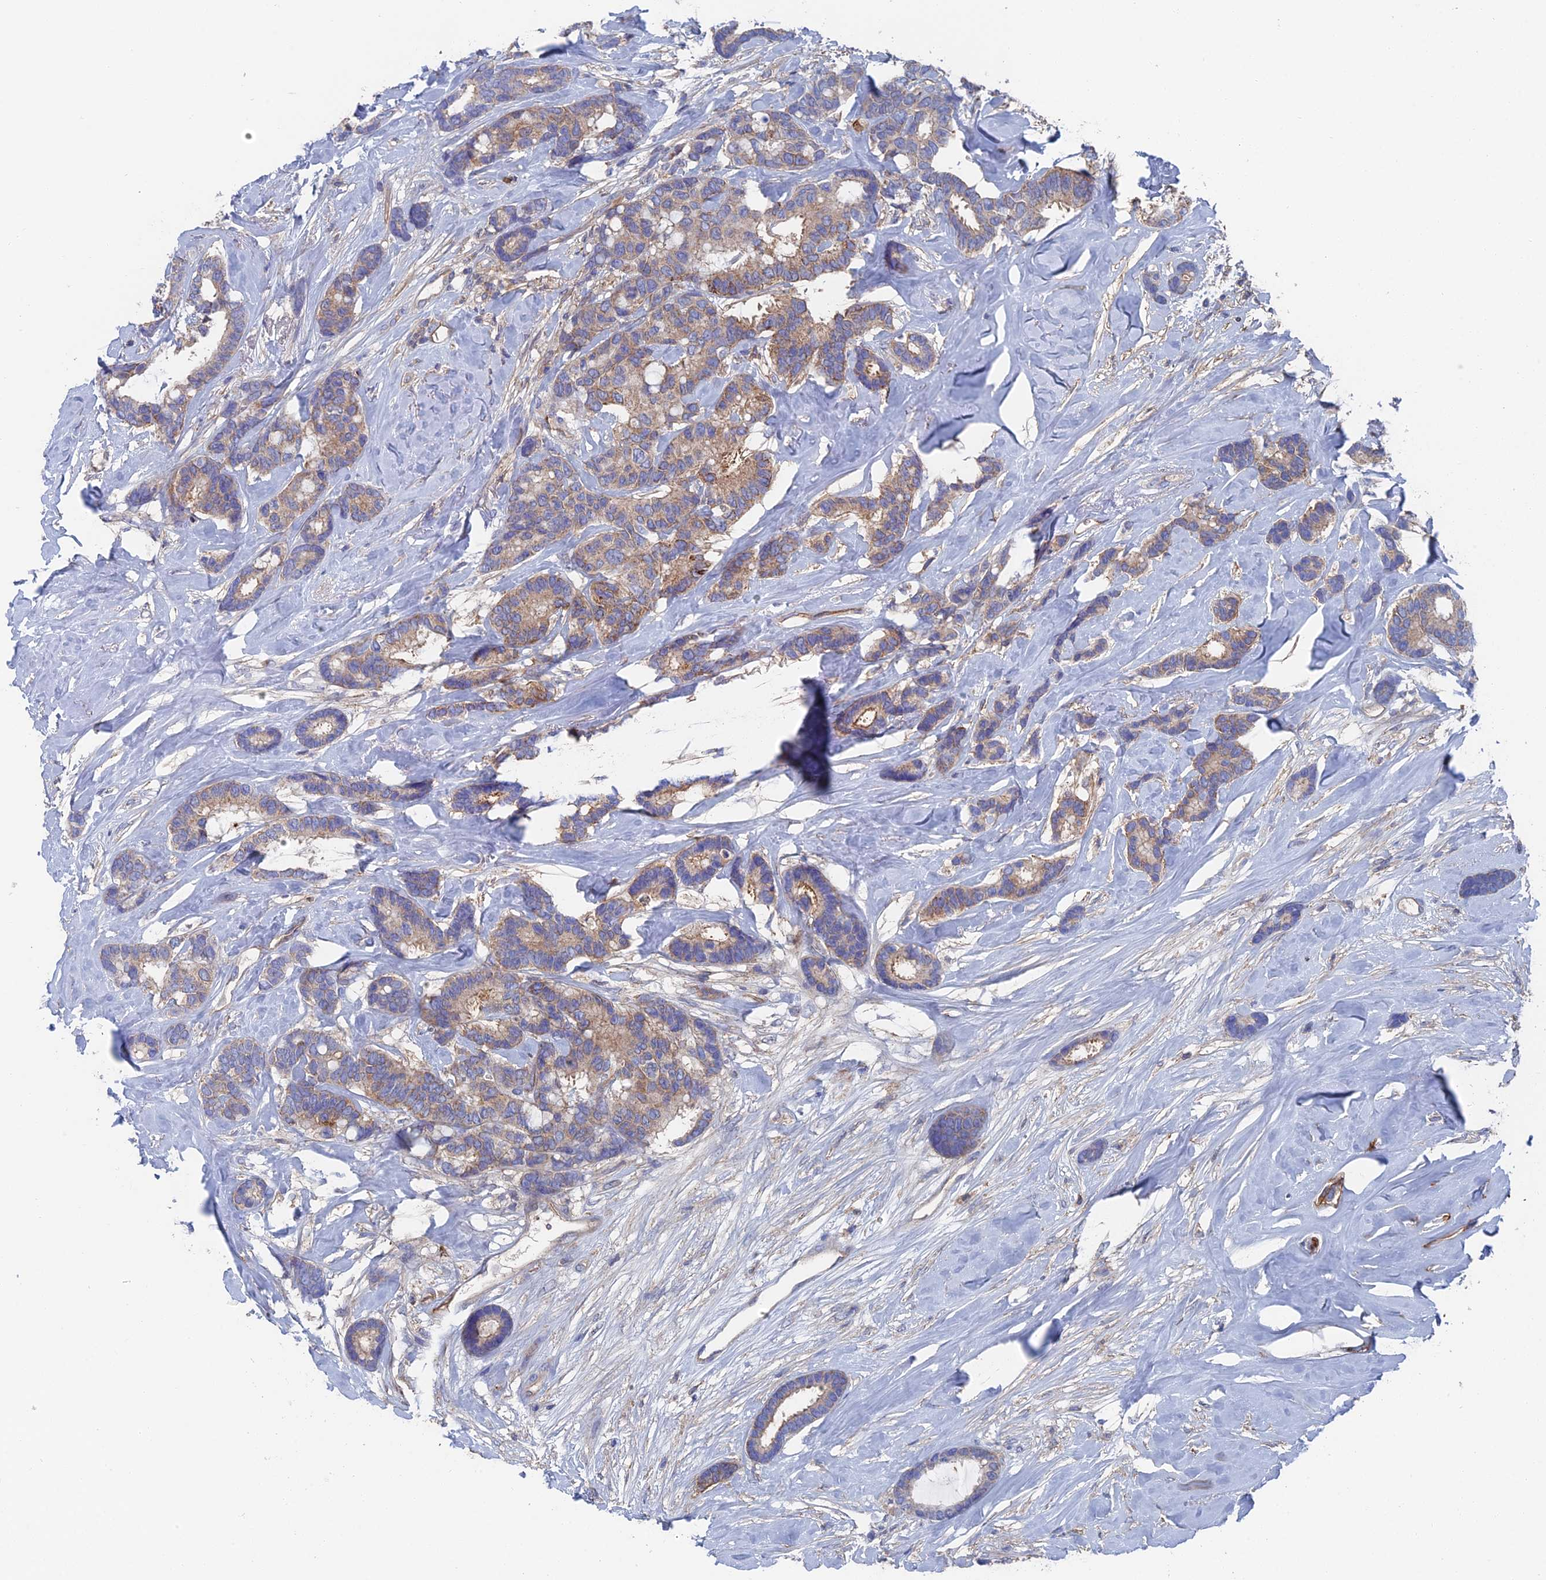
{"staining": {"intensity": "moderate", "quantity": "25%-75%", "location": "cytoplasmic/membranous"}, "tissue": "breast cancer", "cell_type": "Tumor cells", "image_type": "cancer", "snomed": [{"axis": "morphology", "description": "Duct carcinoma"}, {"axis": "topography", "description": "Breast"}], "caption": "A brown stain highlights moderate cytoplasmic/membranous expression of a protein in infiltrating ductal carcinoma (breast) tumor cells.", "gene": "SNX11", "patient": {"sex": "female", "age": 87}}